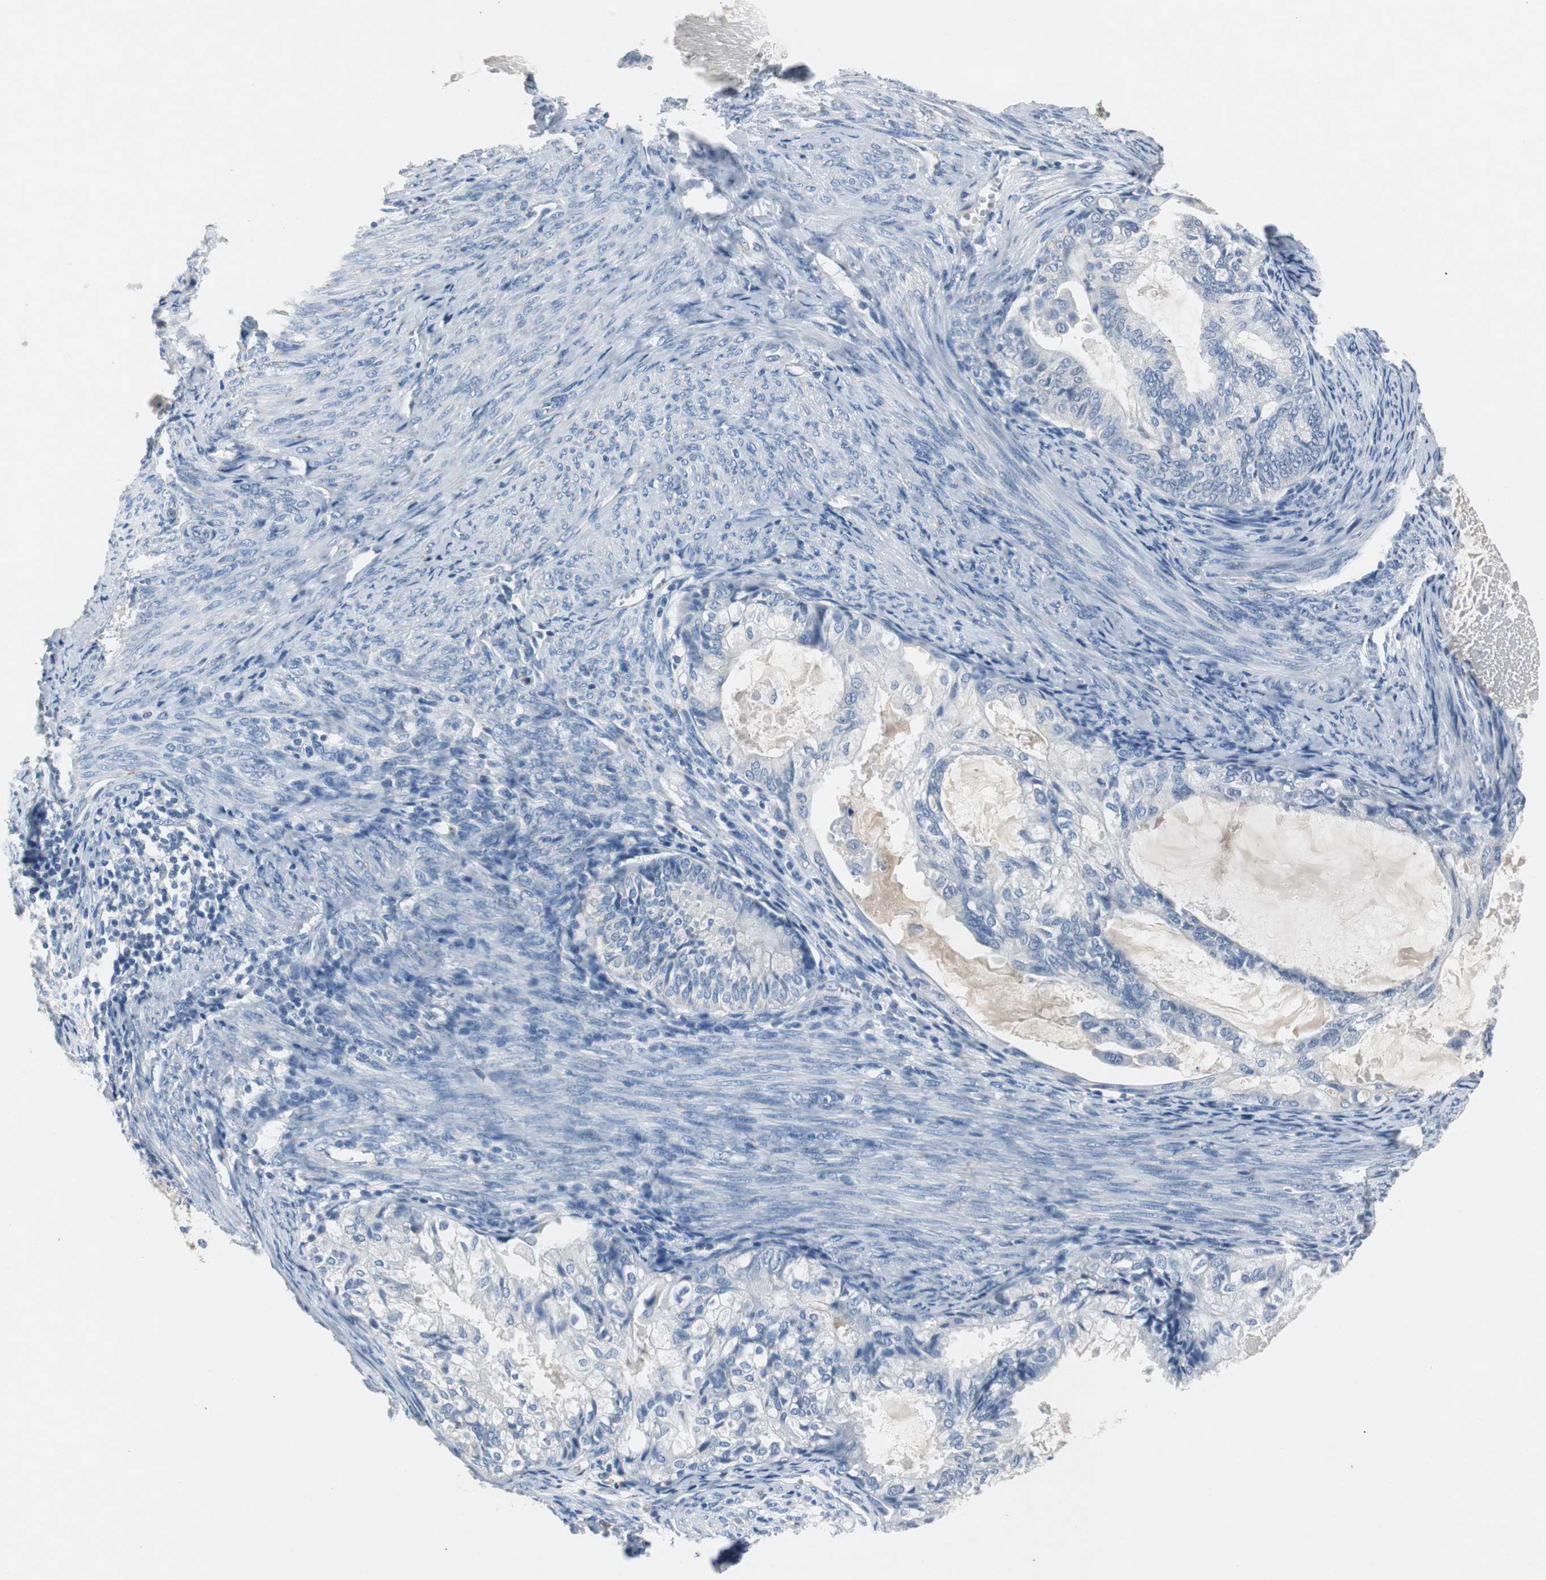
{"staining": {"intensity": "negative", "quantity": "none", "location": "none"}, "tissue": "cervical cancer", "cell_type": "Tumor cells", "image_type": "cancer", "snomed": [{"axis": "morphology", "description": "Normal tissue, NOS"}, {"axis": "morphology", "description": "Adenocarcinoma, NOS"}, {"axis": "topography", "description": "Cervix"}, {"axis": "topography", "description": "Endometrium"}], "caption": "An image of cervical adenocarcinoma stained for a protein displays no brown staining in tumor cells. The staining is performed using DAB brown chromogen with nuclei counter-stained in using hematoxylin.", "gene": "LRP2", "patient": {"sex": "female", "age": 86}}